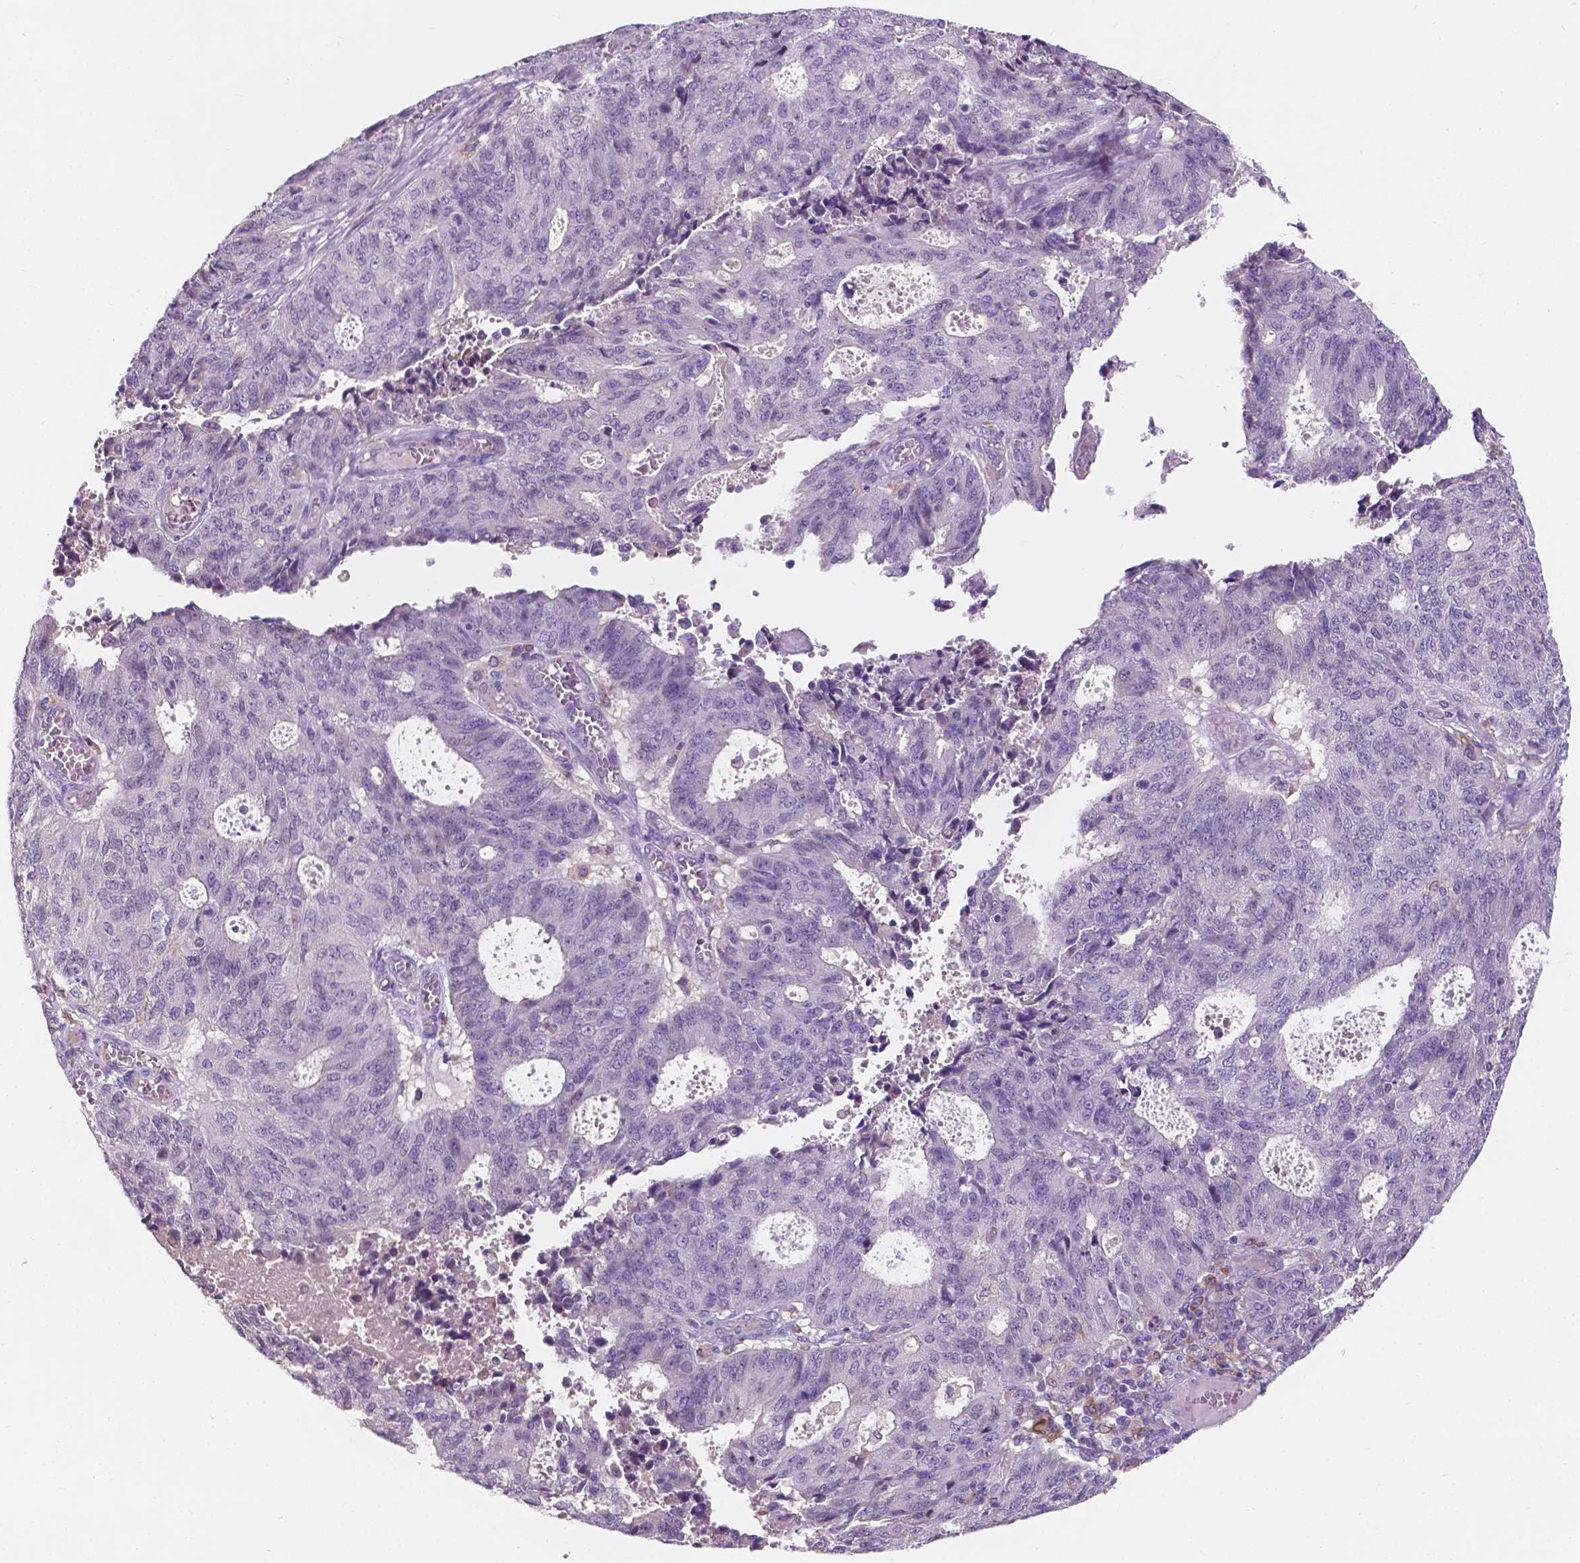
{"staining": {"intensity": "negative", "quantity": "none", "location": "none"}, "tissue": "endometrial cancer", "cell_type": "Tumor cells", "image_type": "cancer", "snomed": [{"axis": "morphology", "description": "Adenocarcinoma, NOS"}, {"axis": "topography", "description": "Endometrium"}], "caption": "Micrograph shows no significant protein positivity in tumor cells of endometrial cancer (adenocarcinoma).", "gene": "IREB2", "patient": {"sex": "female", "age": 82}}